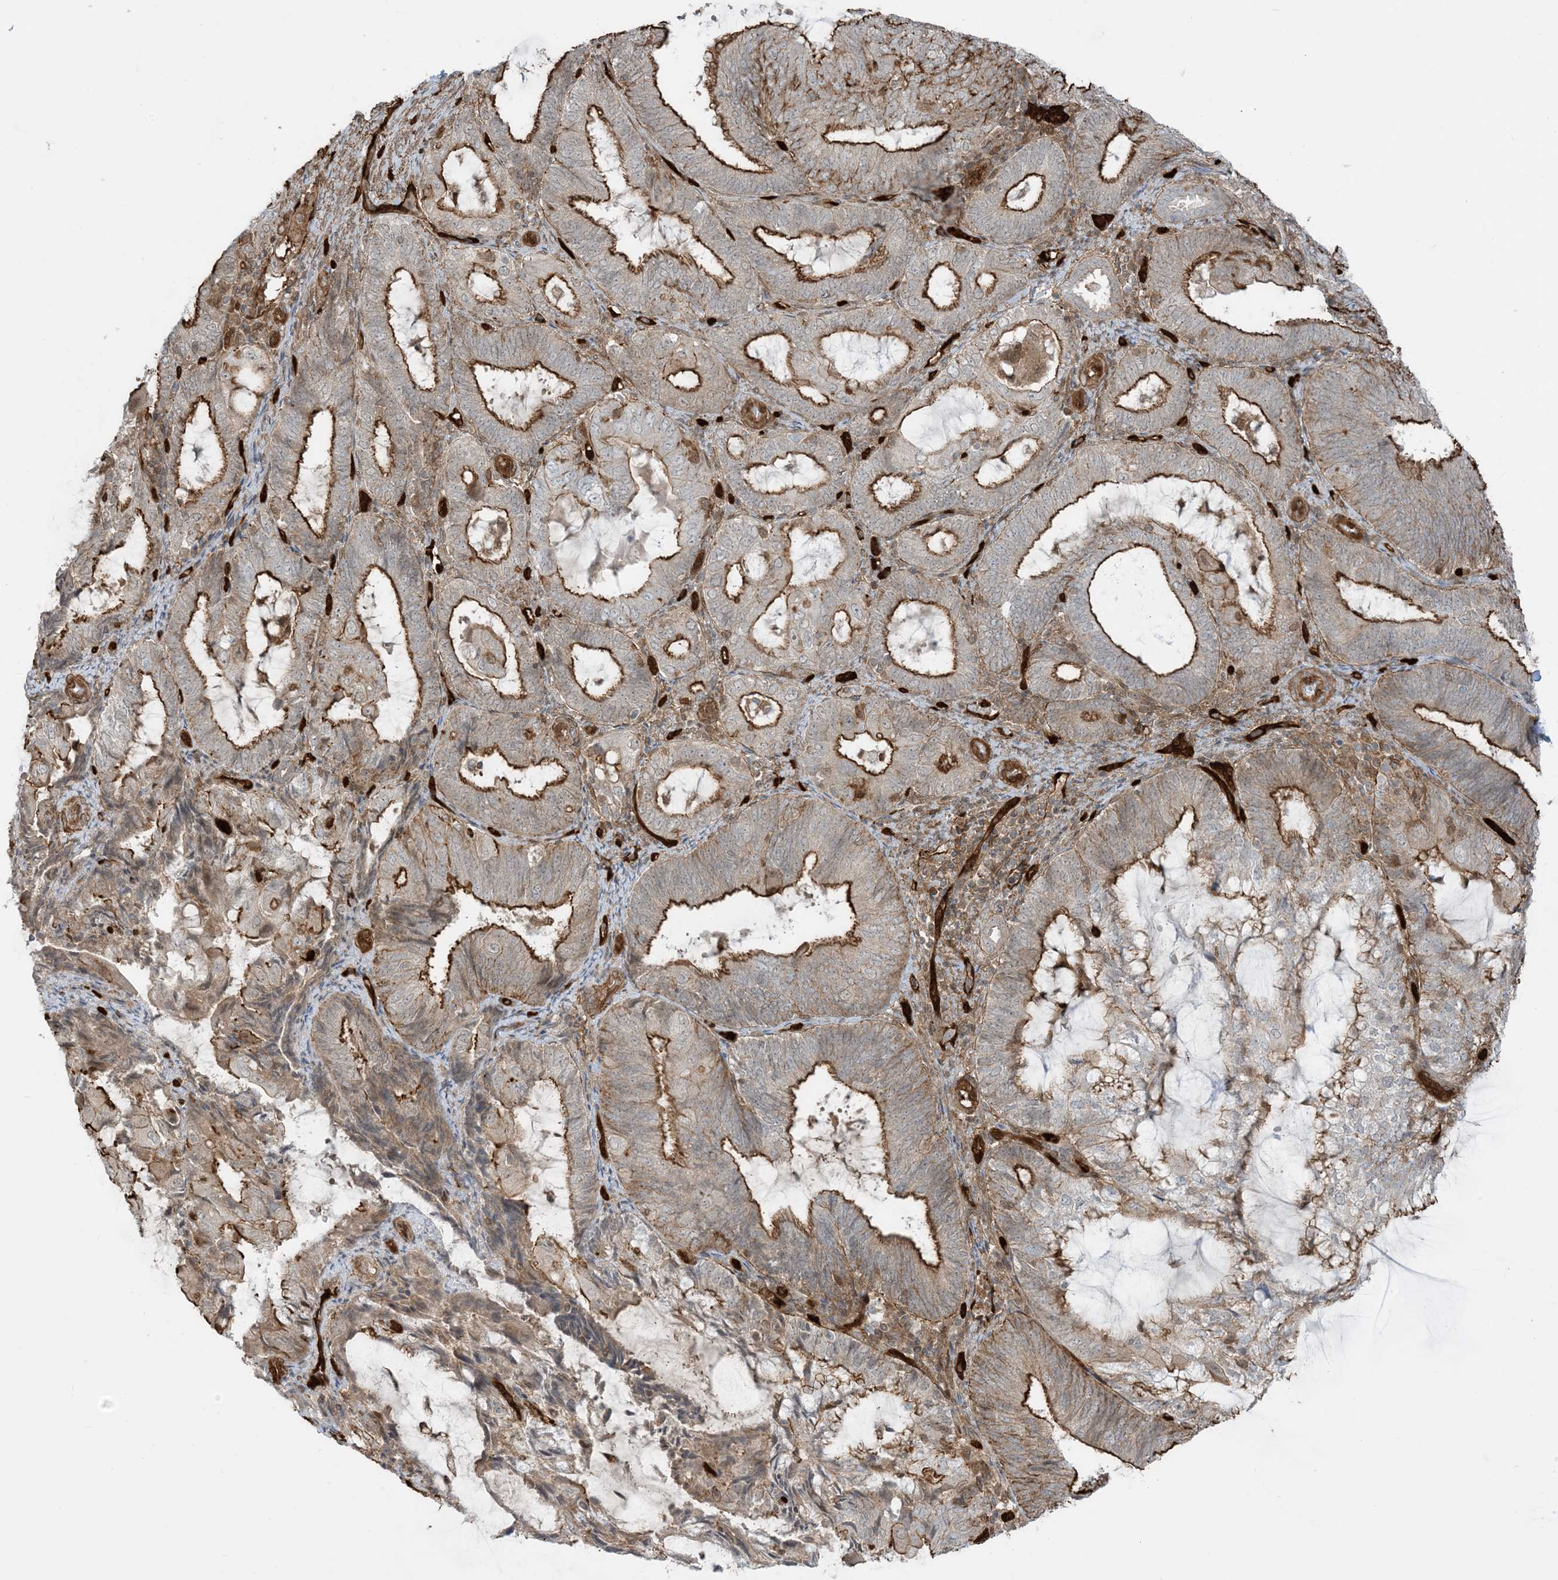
{"staining": {"intensity": "strong", "quantity": "25%-75%", "location": "cytoplasmic/membranous"}, "tissue": "endometrial cancer", "cell_type": "Tumor cells", "image_type": "cancer", "snomed": [{"axis": "morphology", "description": "Adenocarcinoma, NOS"}, {"axis": "topography", "description": "Endometrium"}], "caption": "Immunohistochemical staining of human endometrial cancer demonstrates high levels of strong cytoplasmic/membranous protein expression in about 25%-75% of tumor cells. The protein of interest is shown in brown color, while the nuclei are stained blue.", "gene": "PPM1F", "patient": {"sex": "female", "age": 81}}